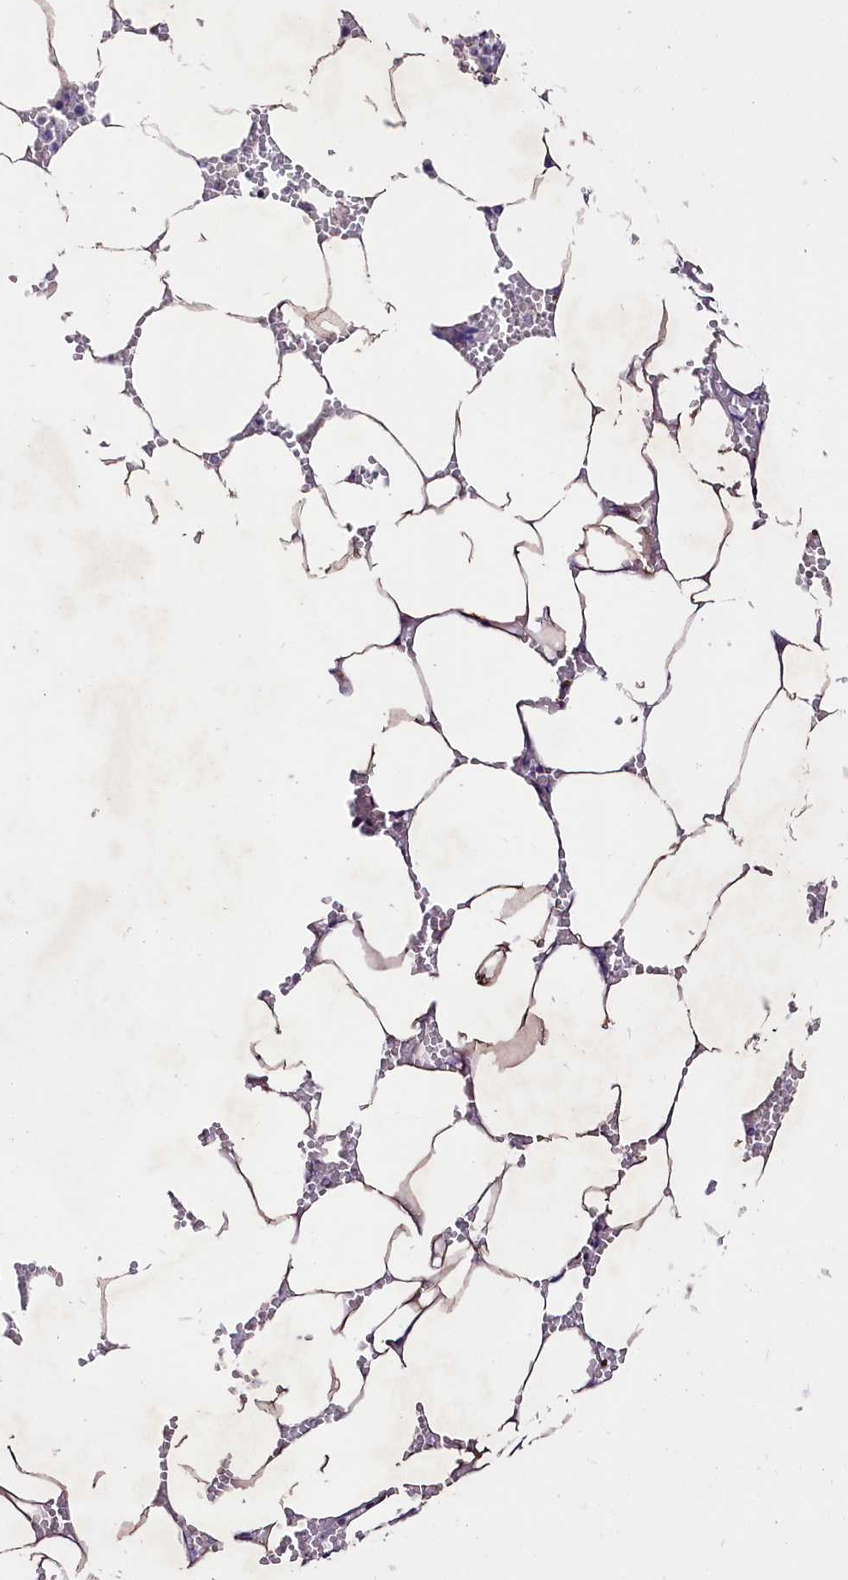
{"staining": {"intensity": "negative", "quantity": "none", "location": "none"}, "tissue": "bone marrow", "cell_type": "Hematopoietic cells", "image_type": "normal", "snomed": [{"axis": "morphology", "description": "Normal tissue, NOS"}, {"axis": "topography", "description": "Bone marrow"}], "caption": "The immunohistochemistry image has no significant expression in hematopoietic cells of bone marrow.", "gene": "ABHD5", "patient": {"sex": "male", "age": 70}}